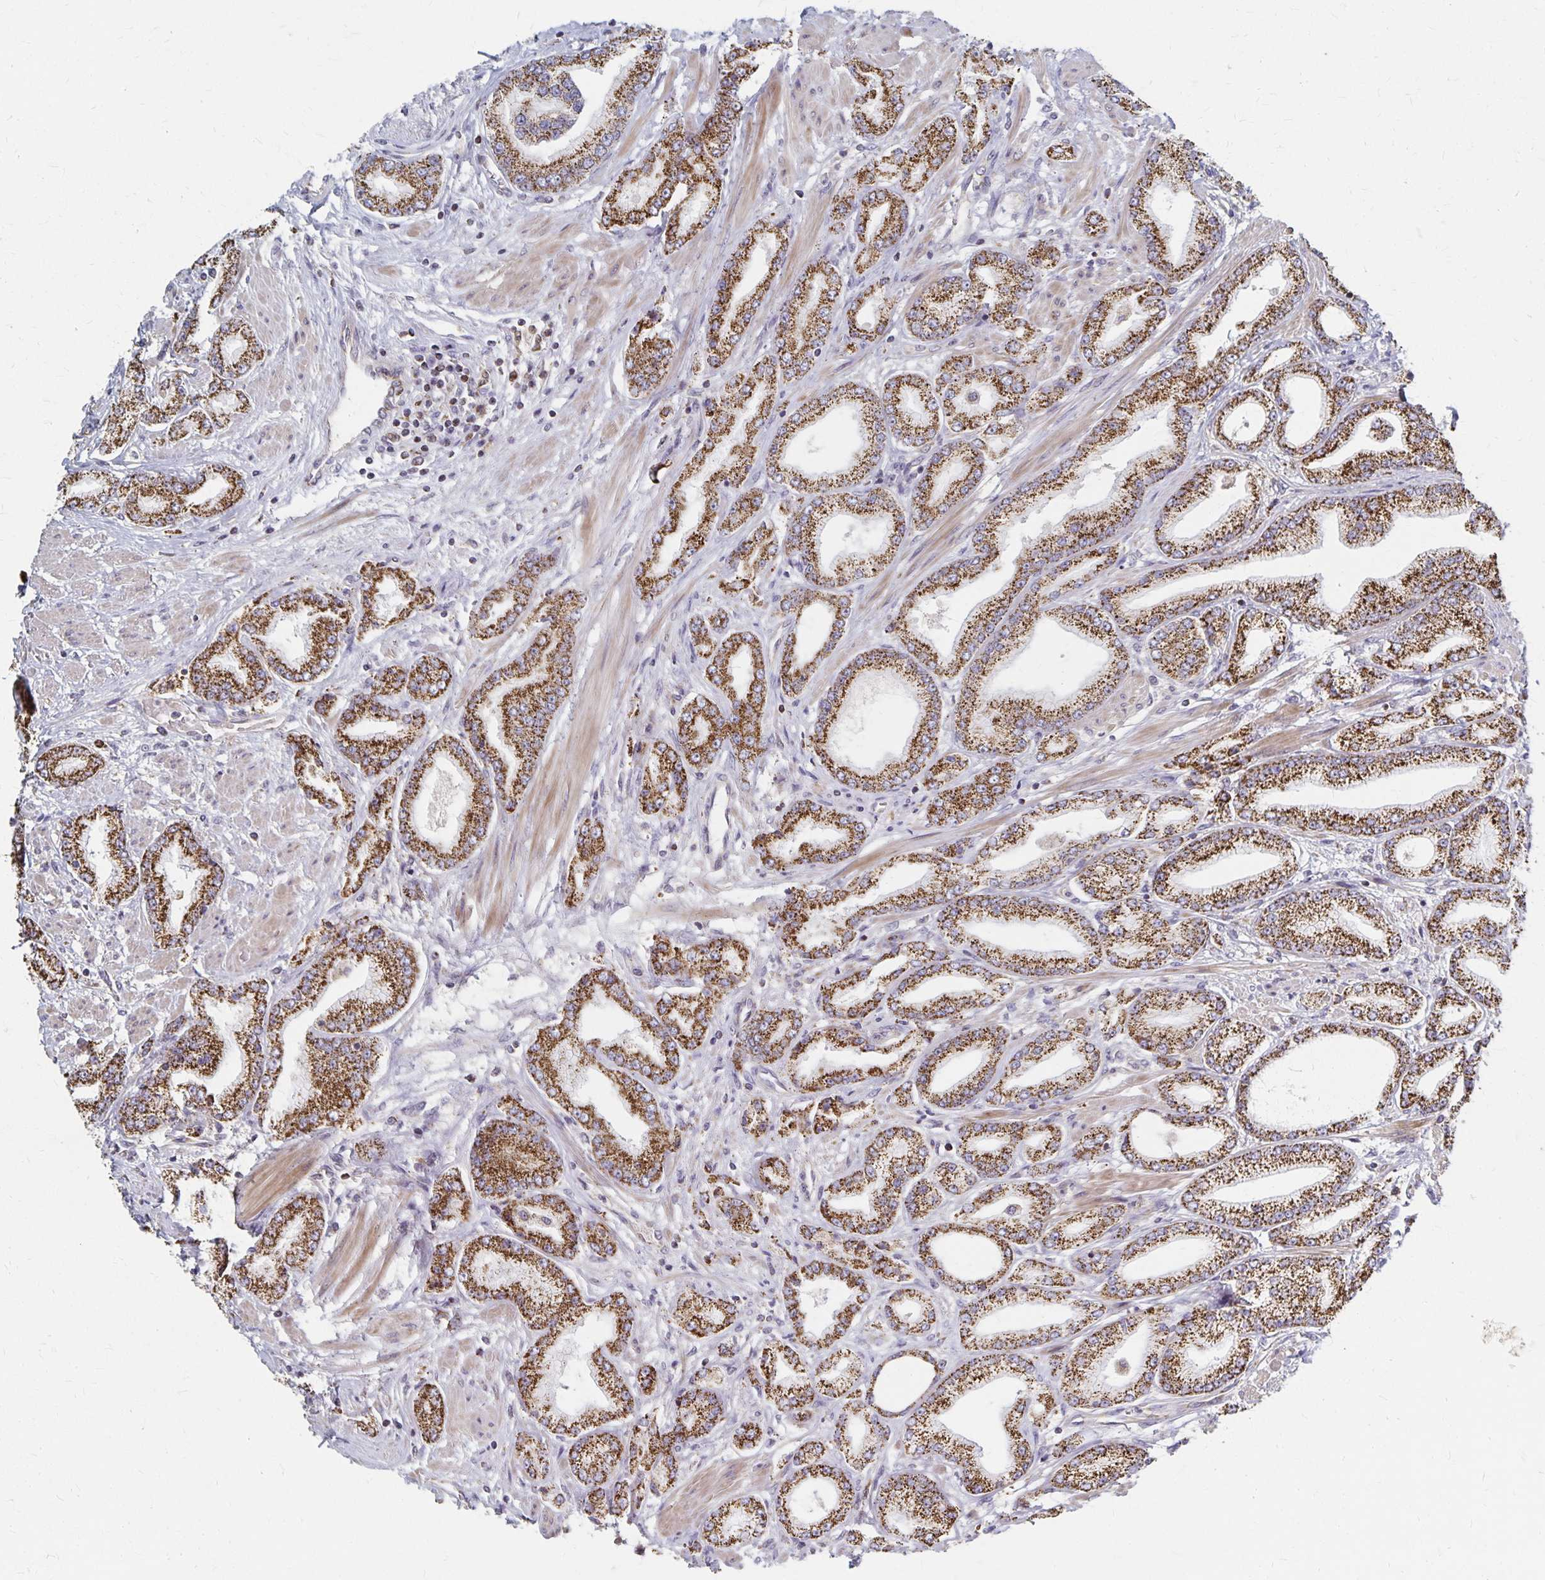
{"staining": {"intensity": "strong", "quantity": ">75%", "location": "cytoplasmic/membranous"}, "tissue": "prostate cancer", "cell_type": "Tumor cells", "image_type": "cancer", "snomed": [{"axis": "morphology", "description": "Adenocarcinoma, High grade"}, {"axis": "topography", "description": "Prostate"}], "caption": "Immunohistochemical staining of prostate cancer shows high levels of strong cytoplasmic/membranous positivity in about >75% of tumor cells.", "gene": "DYRK4", "patient": {"sex": "male", "age": 67}}